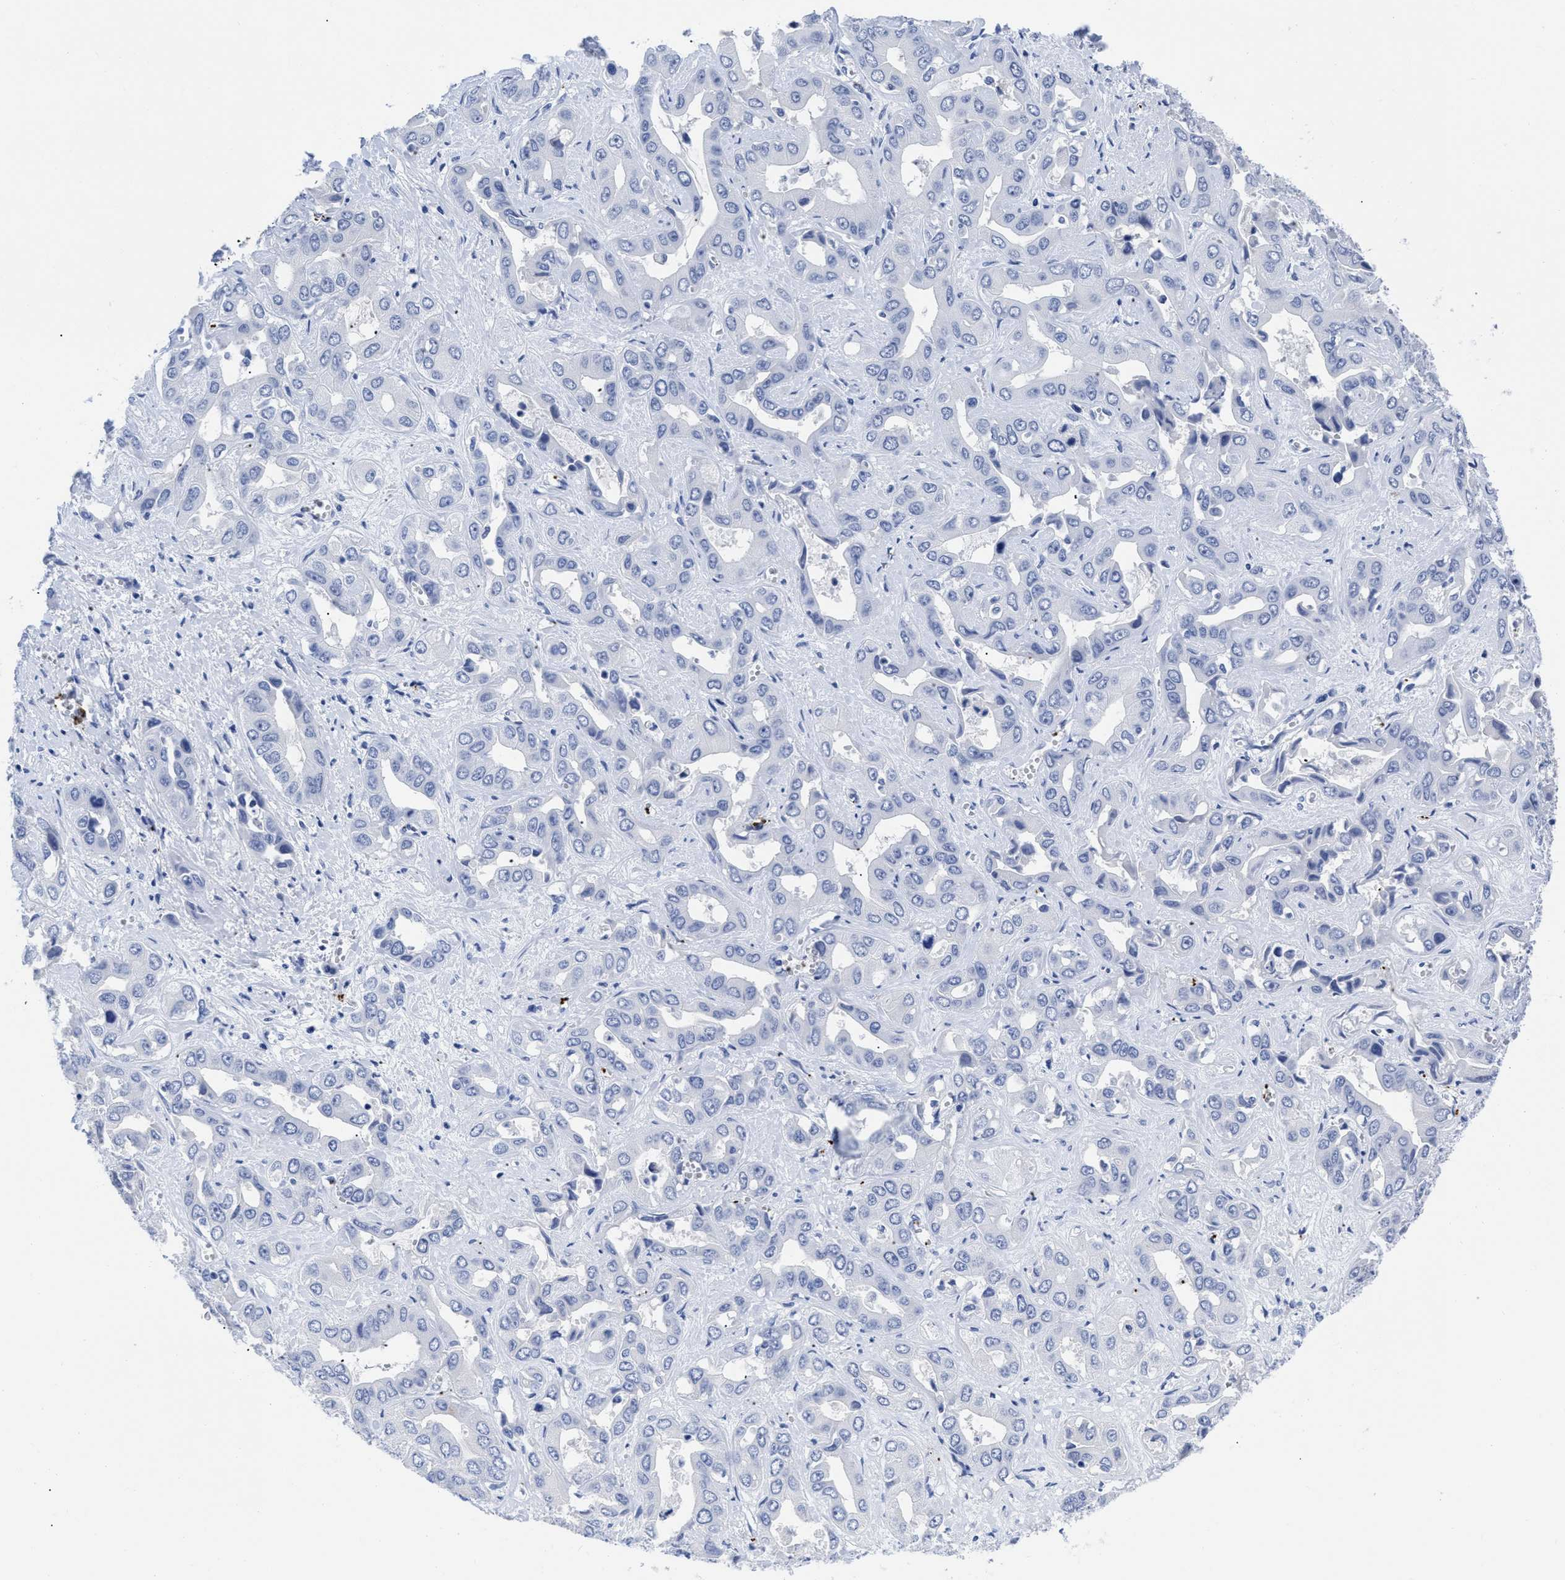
{"staining": {"intensity": "negative", "quantity": "none", "location": "none"}, "tissue": "liver cancer", "cell_type": "Tumor cells", "image_type": "cancer", "snomed": [{"axis": "morphology", "description": "Cholangiocarcinoma"}, {"axis": "topography", "description": "Liver"}], "caption": "Immunohistochemistry histopathology image of human cholangiocarcinoma (liver) stained for a protein (brown), which exhibits no expression in tumor cells.", "gene": "TREML1", "patient": {"sex": "female", "age": 52}}